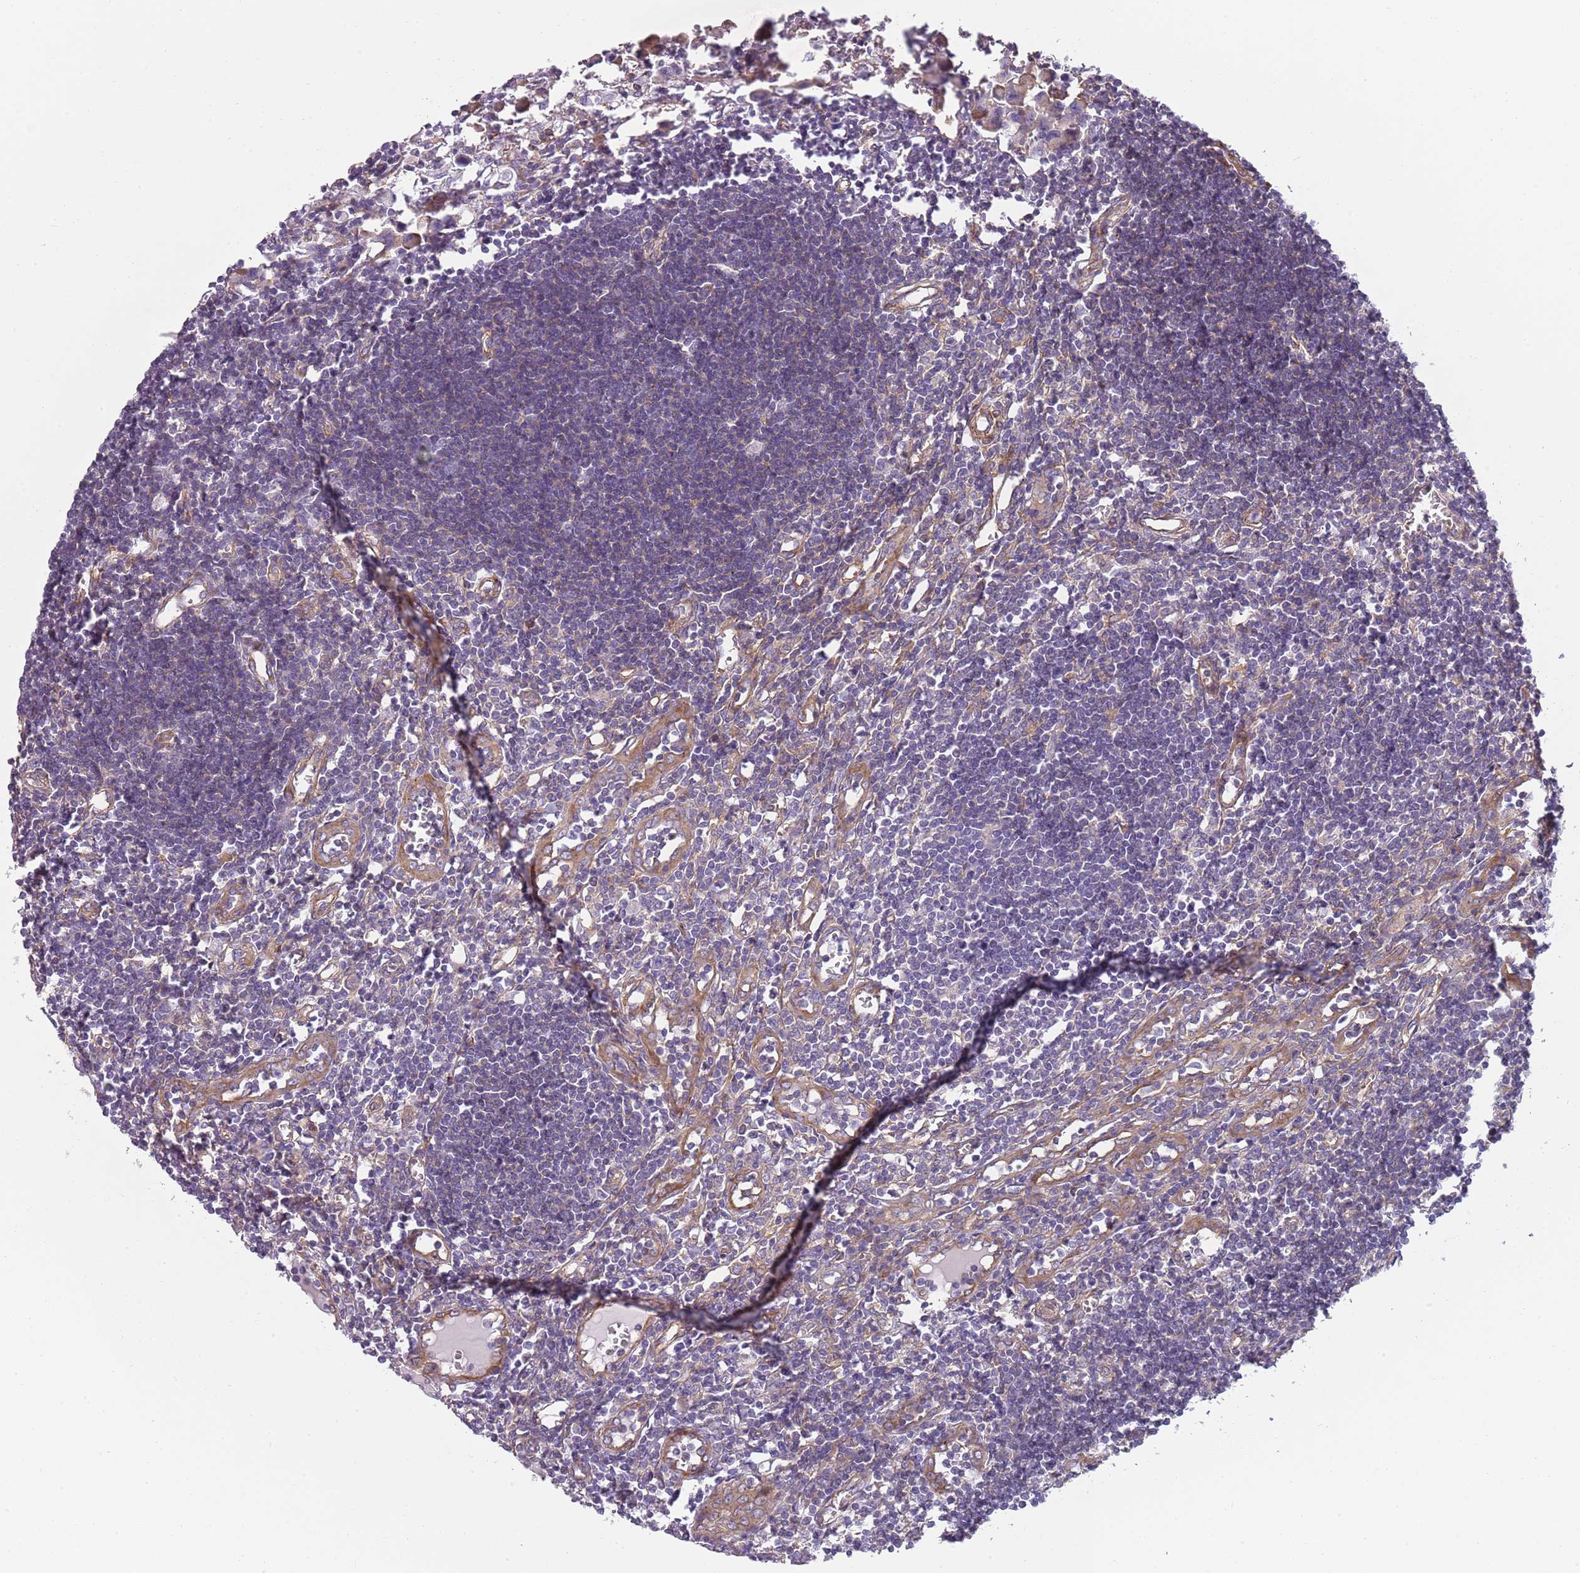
{"staining": {"intensity": "moderate", "quantity": "25%-75%", "location": "cytoplasmic/membranous"}, "tissue": "lymph node", "cell_type": "Germinal center cells", "image_type": "normal", "snomed": [{"axis": "morphology", "description": "Normal tissue, NOS"}, {"axis": "morphology", "description": "Malignant melanoma, Metastatic site"}, {"axis": "topography", "description": "Lymph node"}], "caption": "Lymph node was stained to show a protein in brown. There is medium levels of moderate cytoplasmic/membranous staining in approximately 25%-75% of germinal center cells. The staining was performed using DAB (3,3'-diaminobenzidine), with brown indicating positive protein expression. Nuclei are stained blue with hematoxylin.", "gene": "SNX1", "patient": {"sex": "male", "age": 41}}